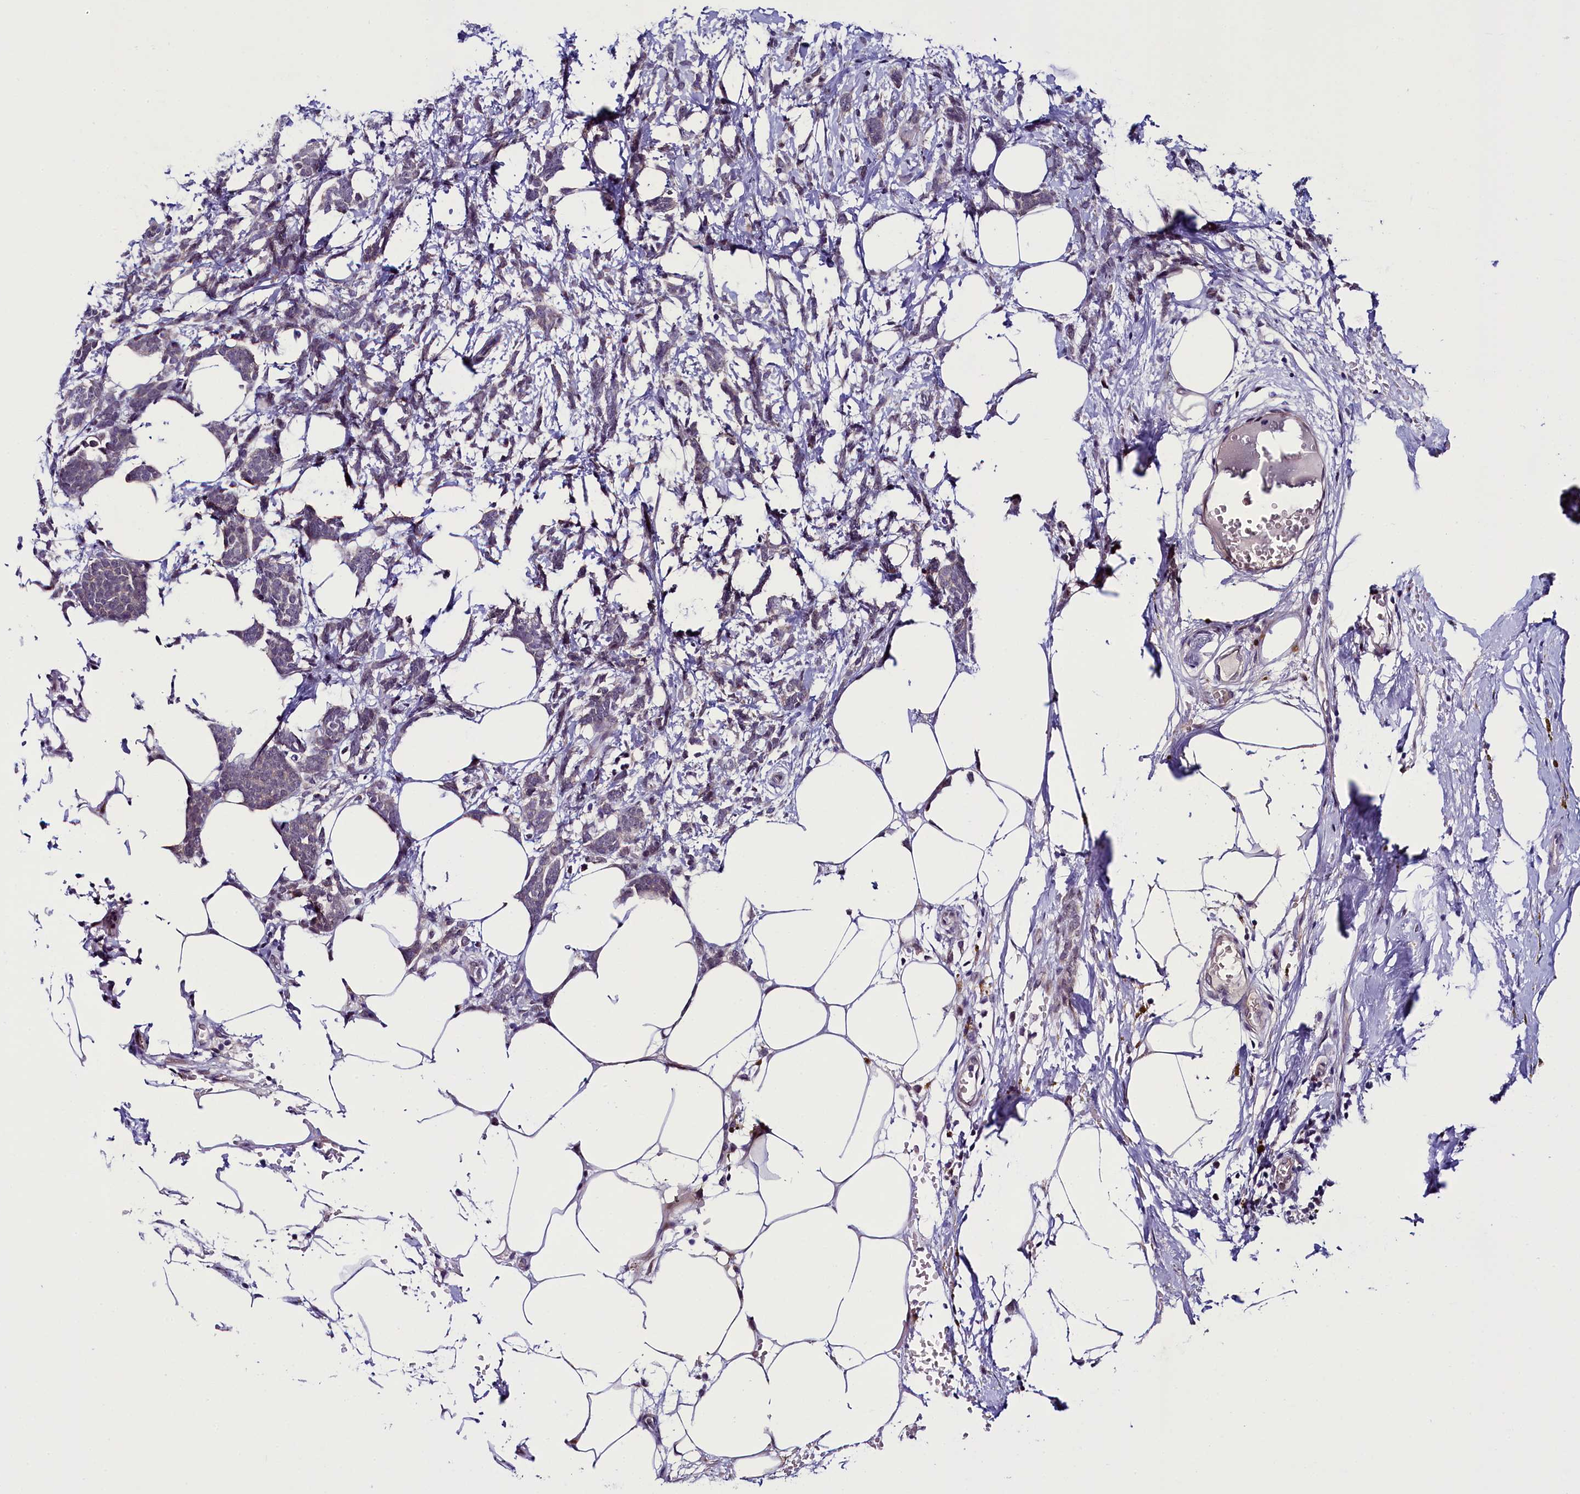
{"staining": {"intensity": "negative", "quantity": "none", "location": "none"}, "tissue": "breast cancer", "cell_type": "Tumor cells", "image_type": "cancer", "snomed": [{"axis": "morphology", "description": "Lobular carcinoma"}, {"axis": "topography", "description": "Breast"}], "caption": "Tumor cells show no significant expression in lobular carcinoma (breast).", "gene": "CCDC106", "patient": {"sex": "female", "age": 58}}